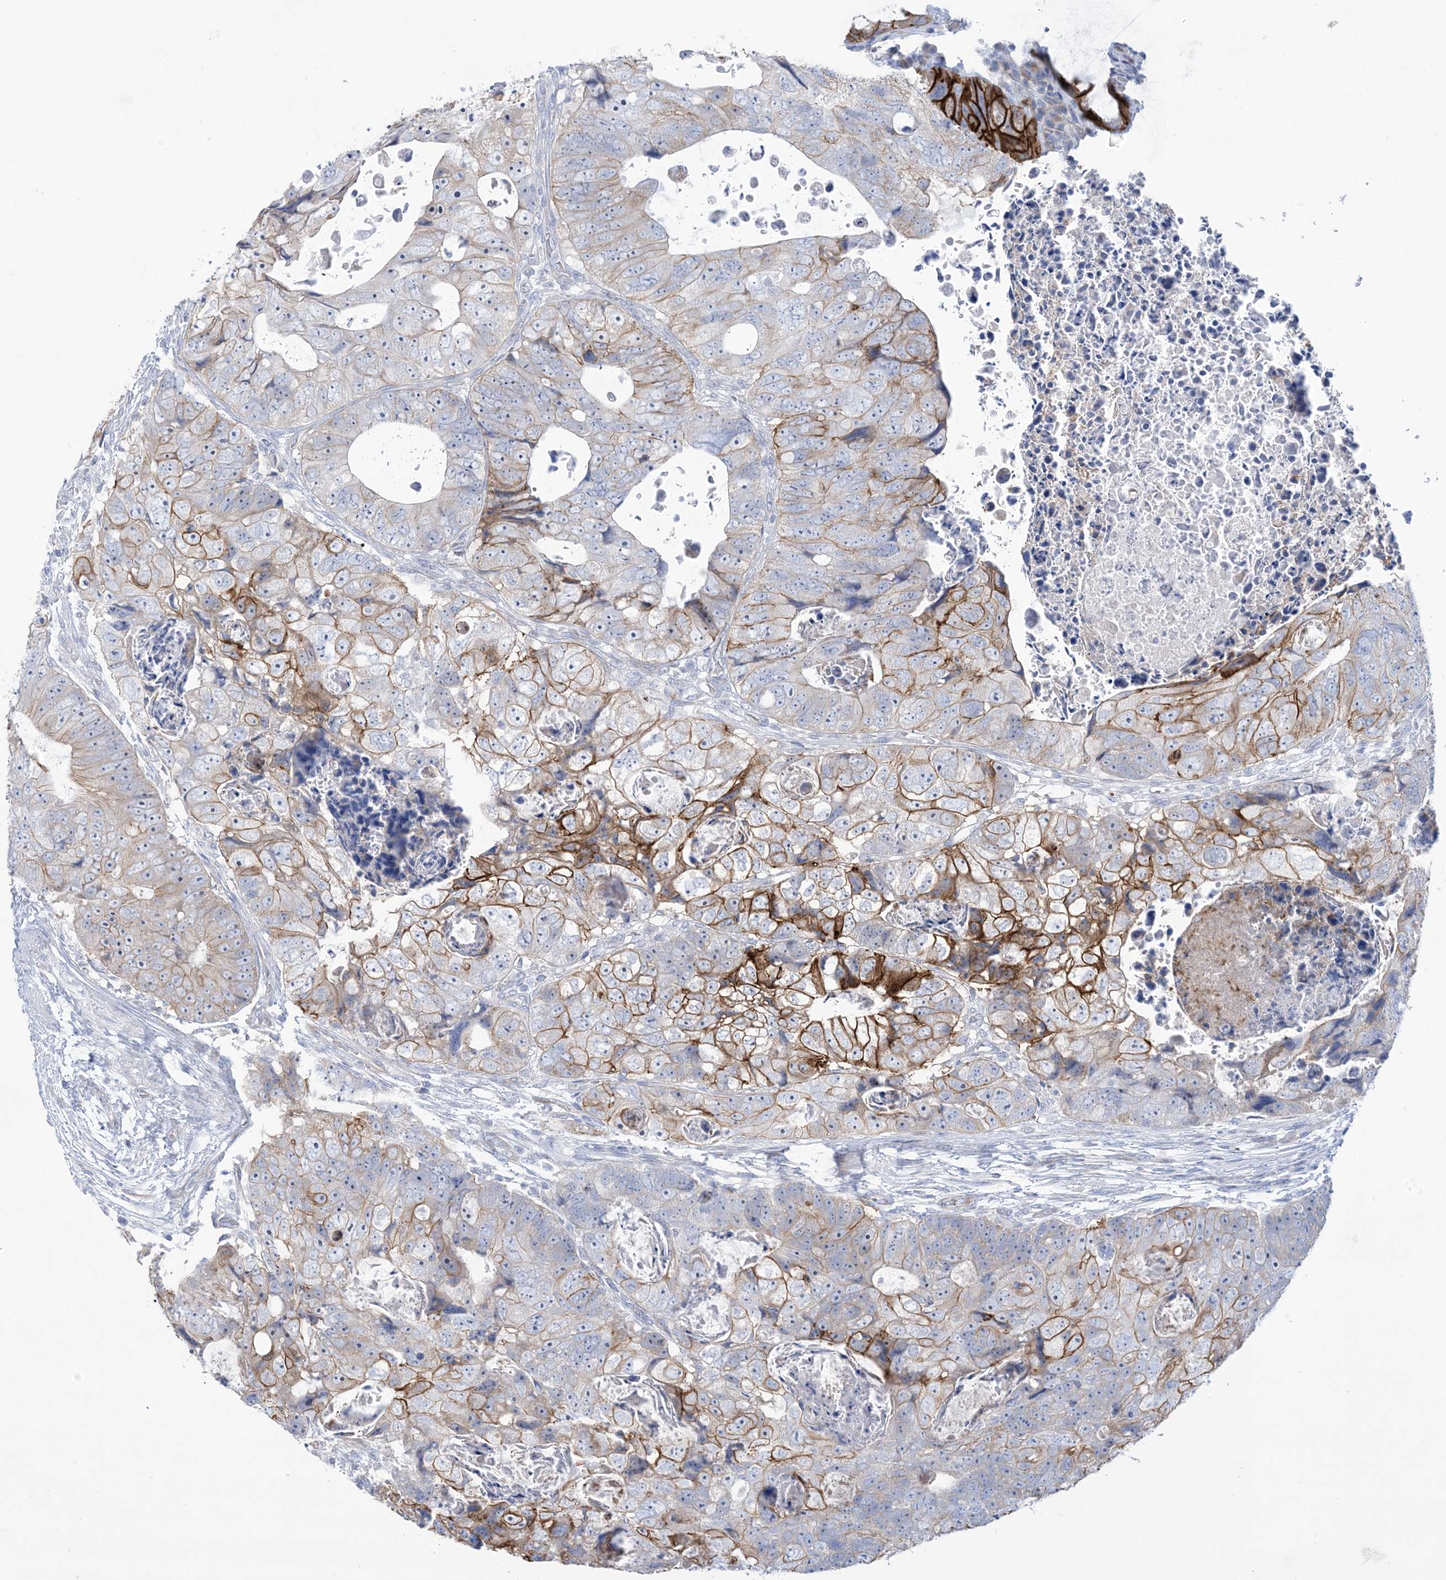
{"staining": {"intensity": "strong", "quantity": "25%-75%", "location": "cytoplasmic/membranous"}, "tissue": "colorectal cancer", "cell_type": "Tumor cells", "image_type": "cancer", "snomed": [{"axis": "morphology", "description": "Adenocarcinoma, NOS"}, {"axis": "topography", "description": "Rectum"}], "caption": "Strong cytoplasmic/membranous positivity is present in approximately 25%-75% of tumor cells in adenocarcinoma (colorectal). (Brightfield microscopy of DAB IHC at high magnification).", "gene": "ATP11C", "patient": {"sex": "male", "age": 59}}